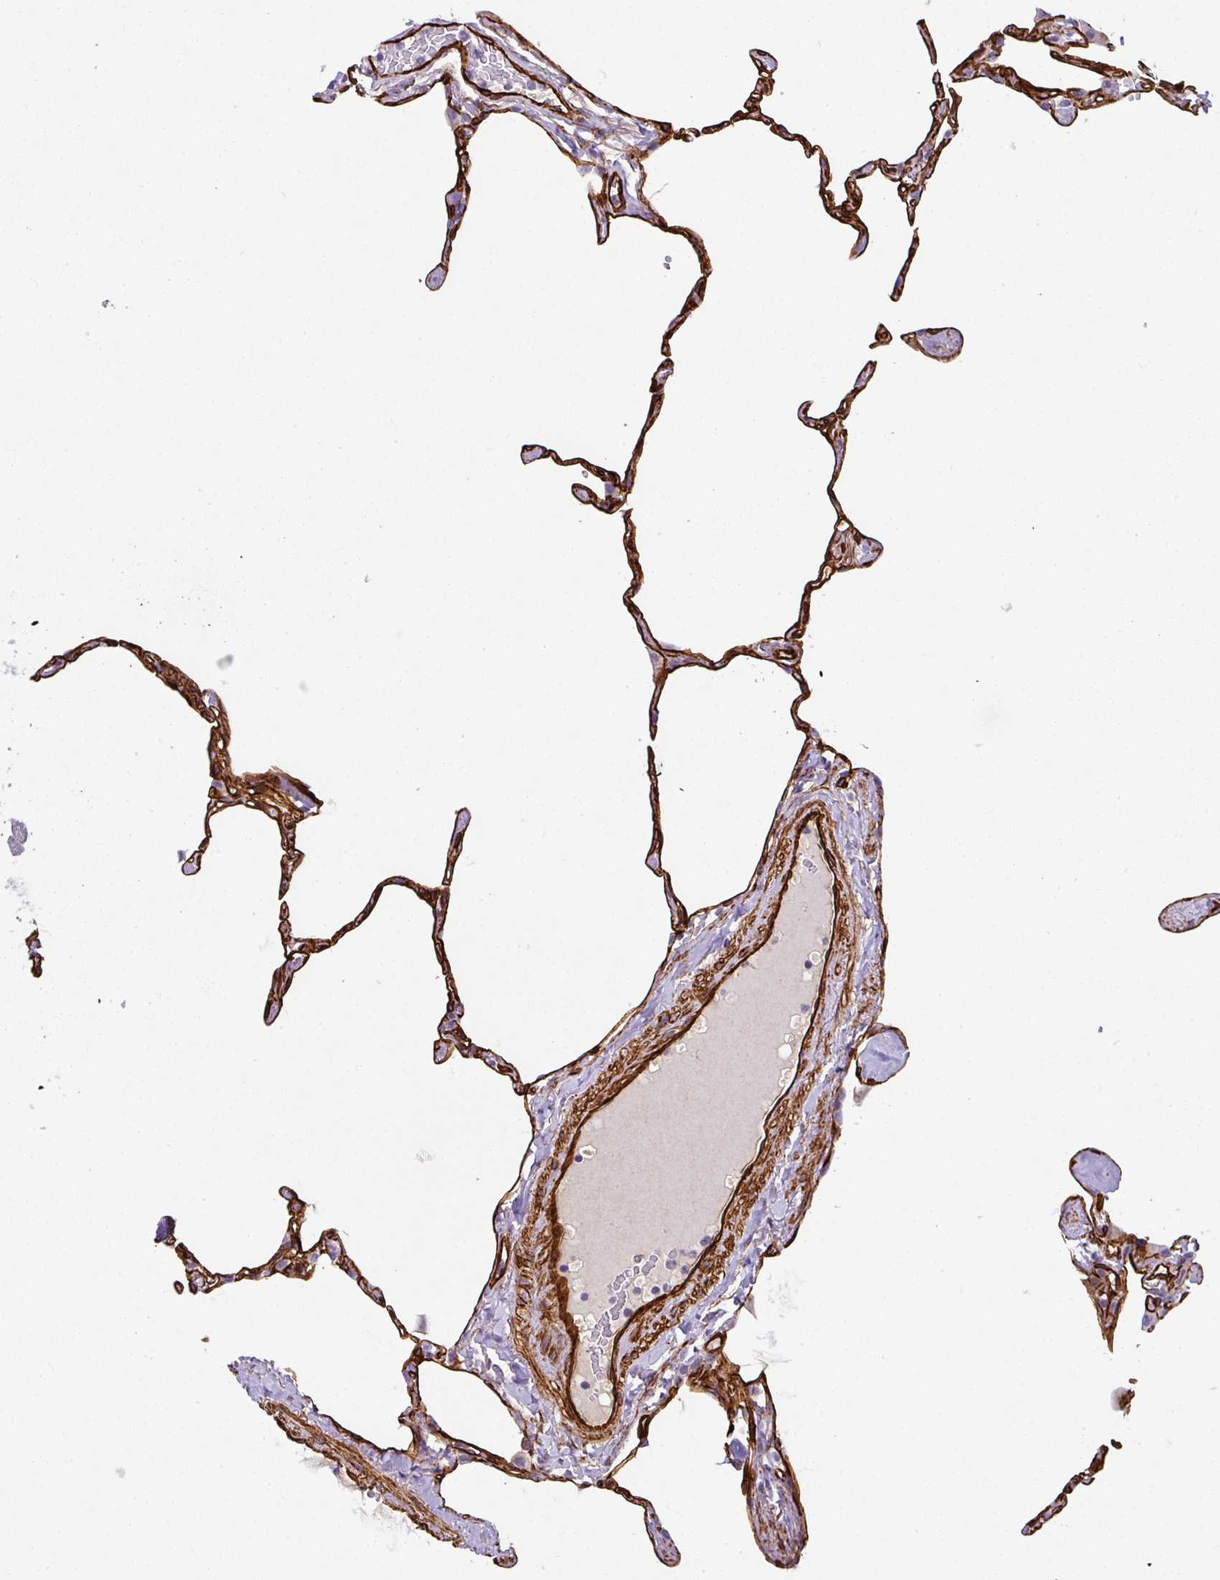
{"staining": {"intensity": "strong", "quantity": "25%-75%", "location": "cytoplasmic/membranous"}, "tissue": "lung", "cell_type": "Alveolar cells", "image_type": "normal", "snomed": [{"axis": "morphology", "description": "Normal tissue, NOS"}, {"axis": "topography", "description": "Lung"}], "caption": "Alveolar cells demonstrate strong cytoplasmic/membranous expression in about 25%-75% of cells in normal lung.", "gene": "SLC25A17", "patient": {"sex": "male", "age": 65}}